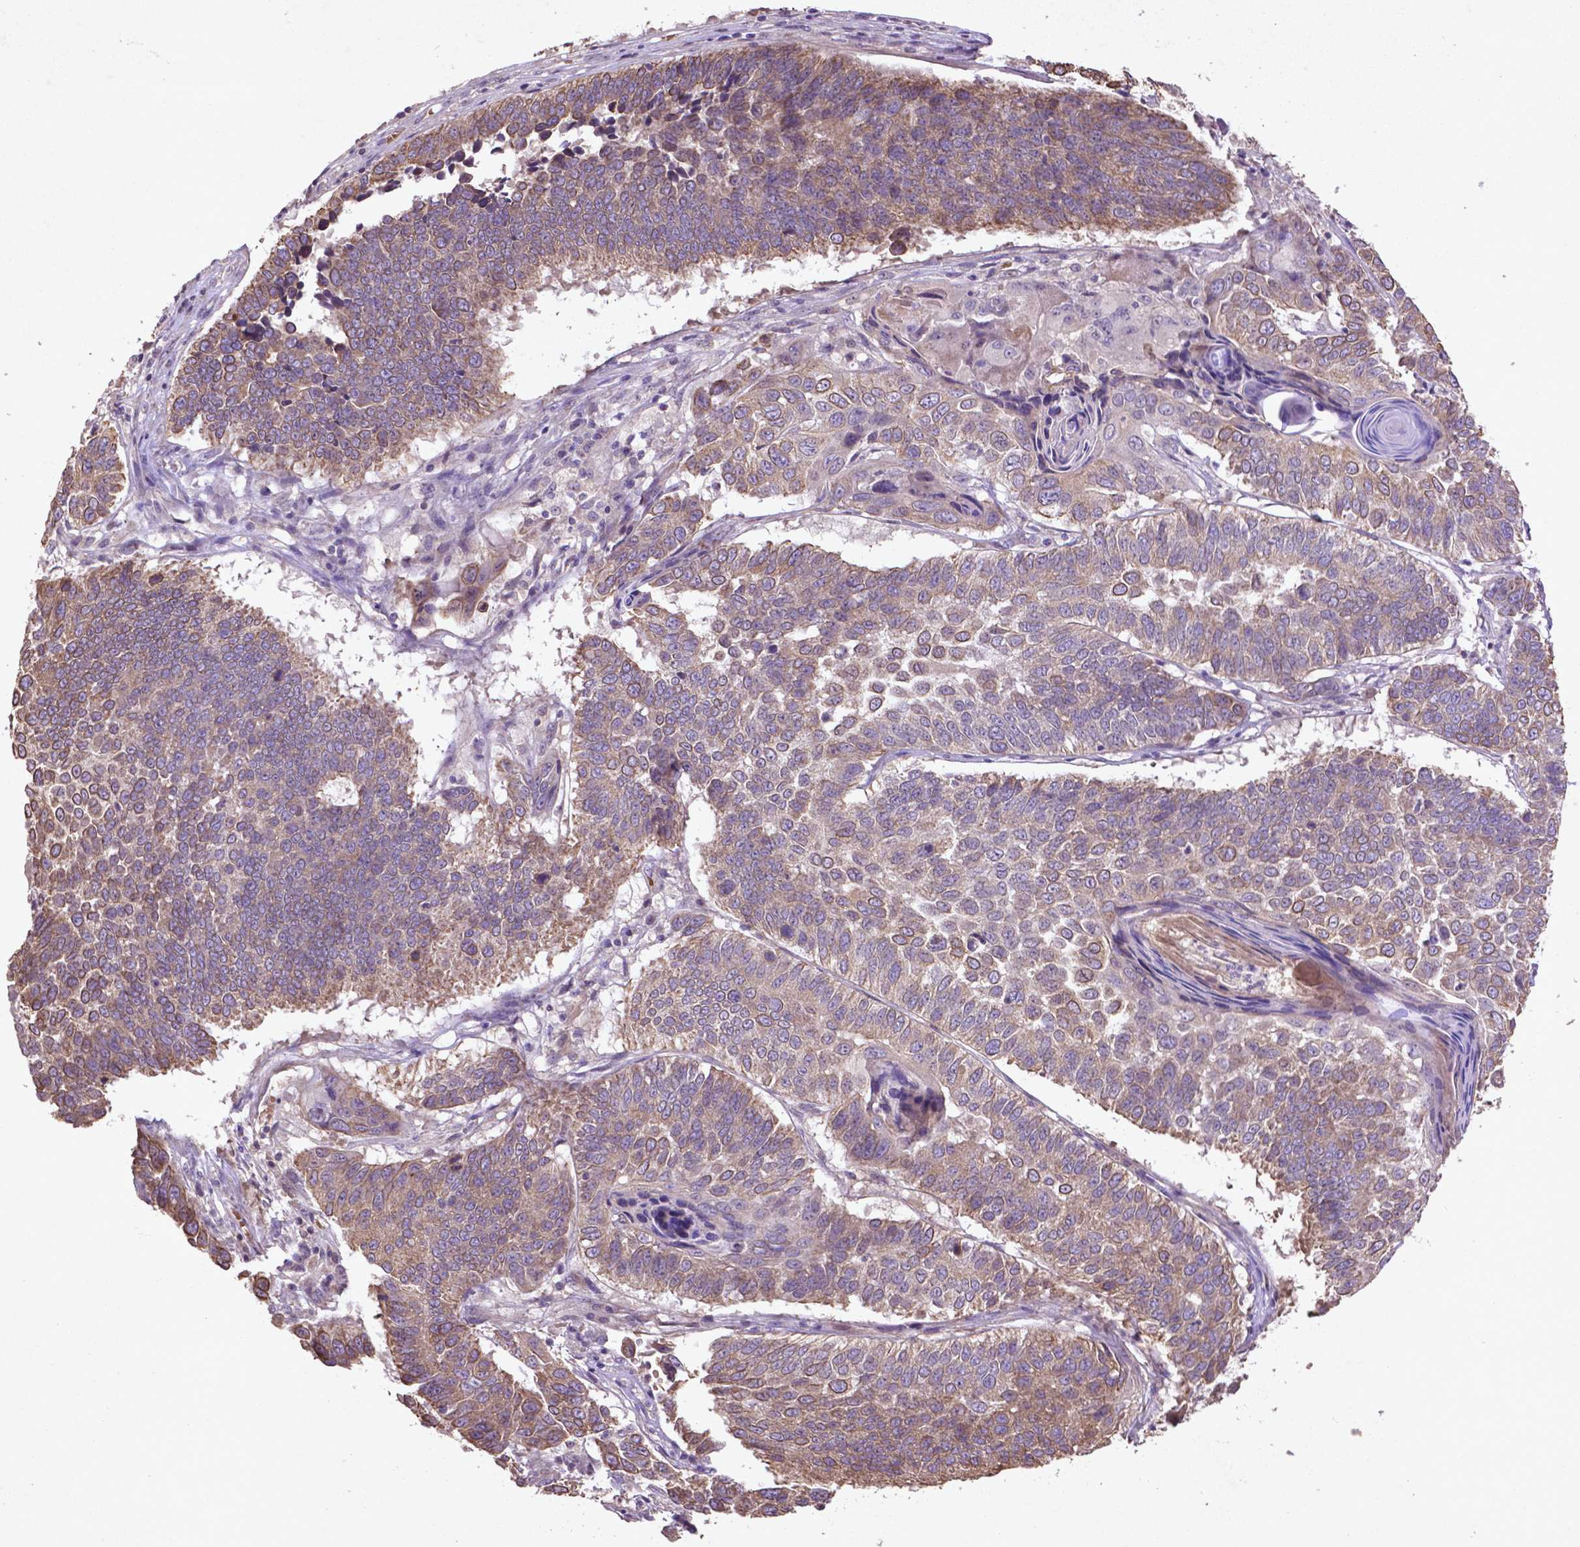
{"staining": {"intensity": "weak", "quantity": ">75%", "location": "cytoplasmic/membranous"}, "tissue": "lung cancer", "cell_type": "Tumor cells", "image_type": "cancer", "snomed": [{"axis": "morphology", "description": "Squamous cell carcinoma, NOS"}, {"axis": "topography", "description": "Lung"}], "caption": "Immunohistochemistry (IHC) micrograph of lung cancer (squamous cell carcinoma) stained for a protein (brown), which displays low levels of weak cytoplasmic/membranous staining in approximately >75% of tumor cells.", "gene": "COQ2", "patient": {"sex": "male", "age": 73}}